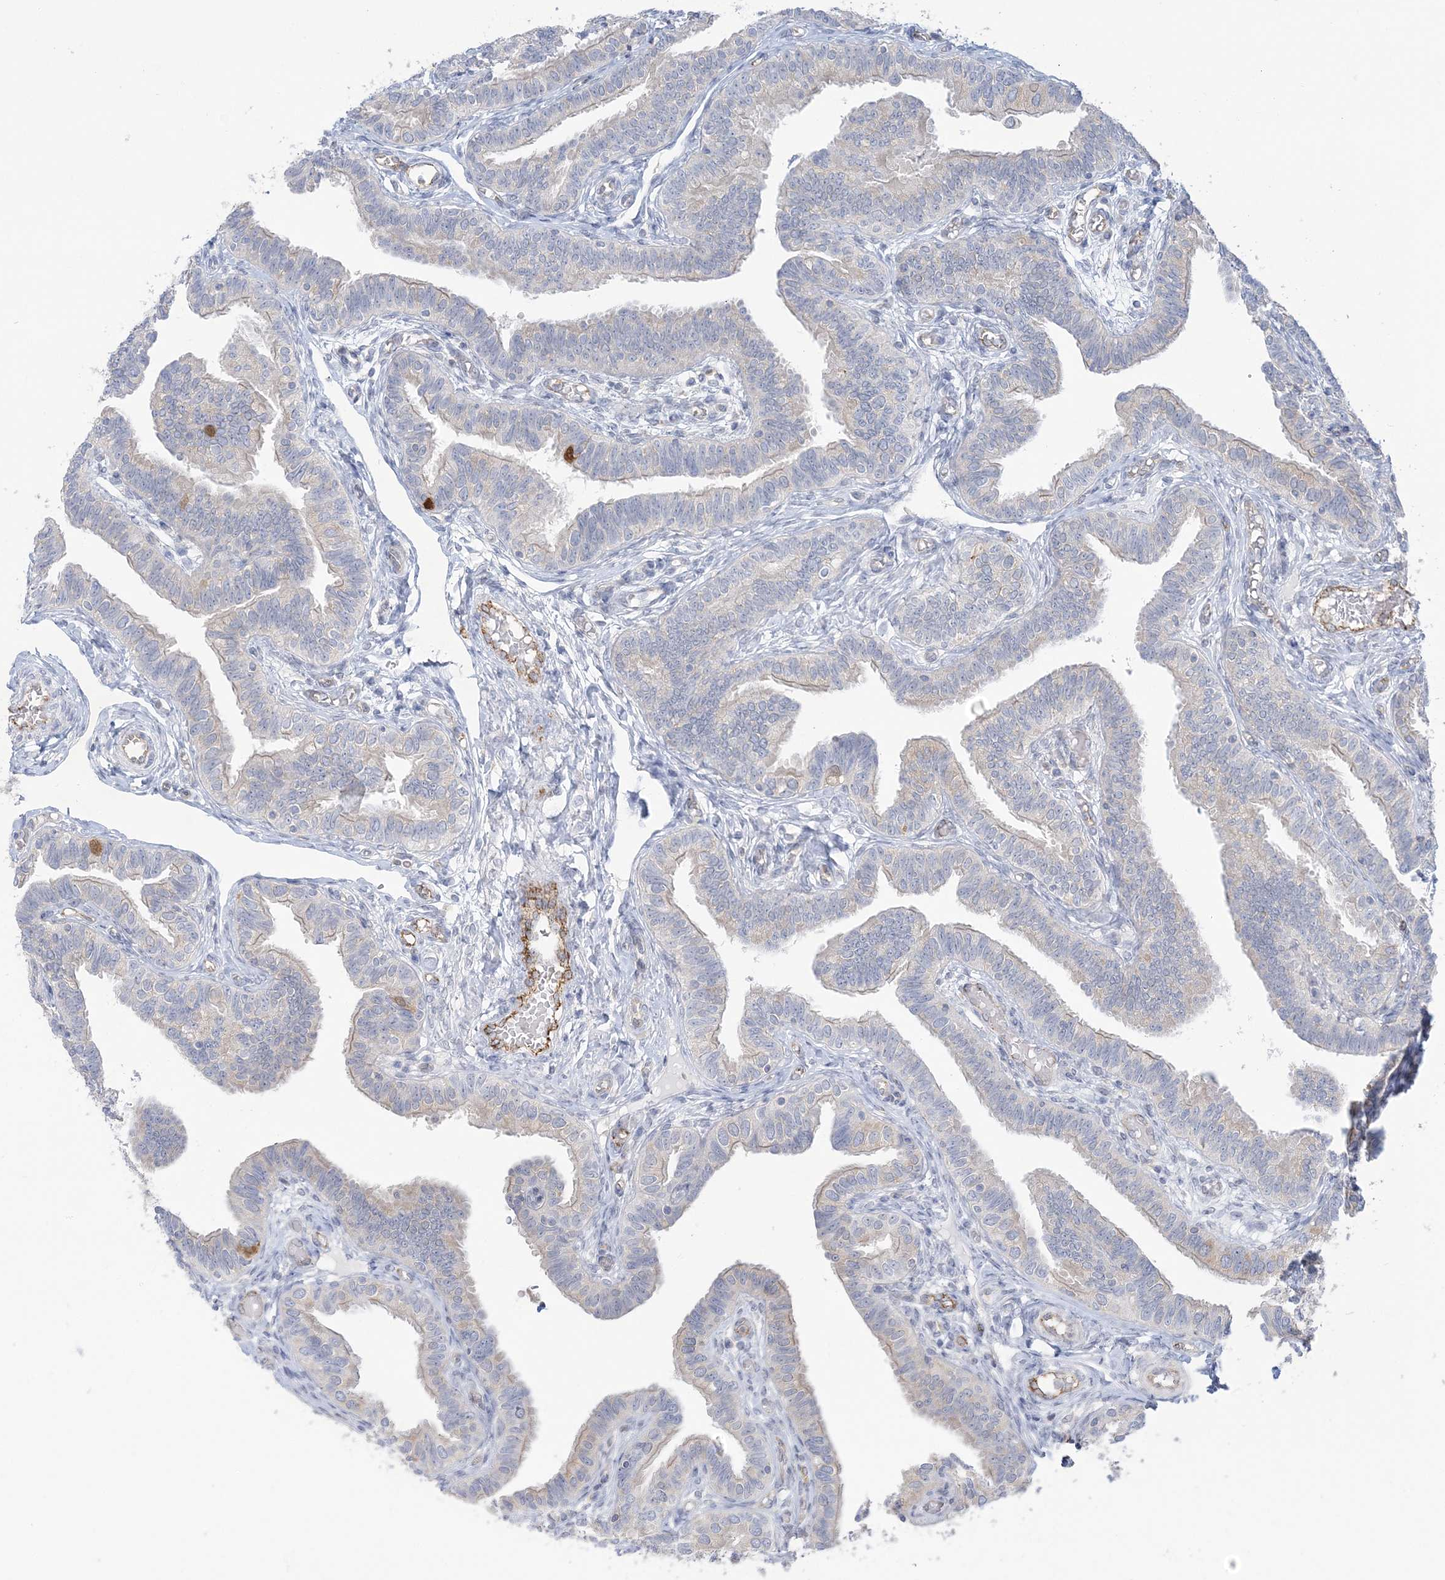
{"staining": {"intensity": "negative", "quantity": "none", "location": "none"}, "tissue": "fallopian tube", "cell_type": "Glandular cells", "image_type": "normal", "snomed": [{"axis": "morphology", "description": "Normal tissue, NOS"}, {"axis": "topography", "description": "Fallopian tube"}], "caption": "Immunohistochemistry (IHC) of unremarkable fallopian tube displays no expression in glandular cells.", "gene": "INPP1", "patient": {"sex": "female", "age": 39}}